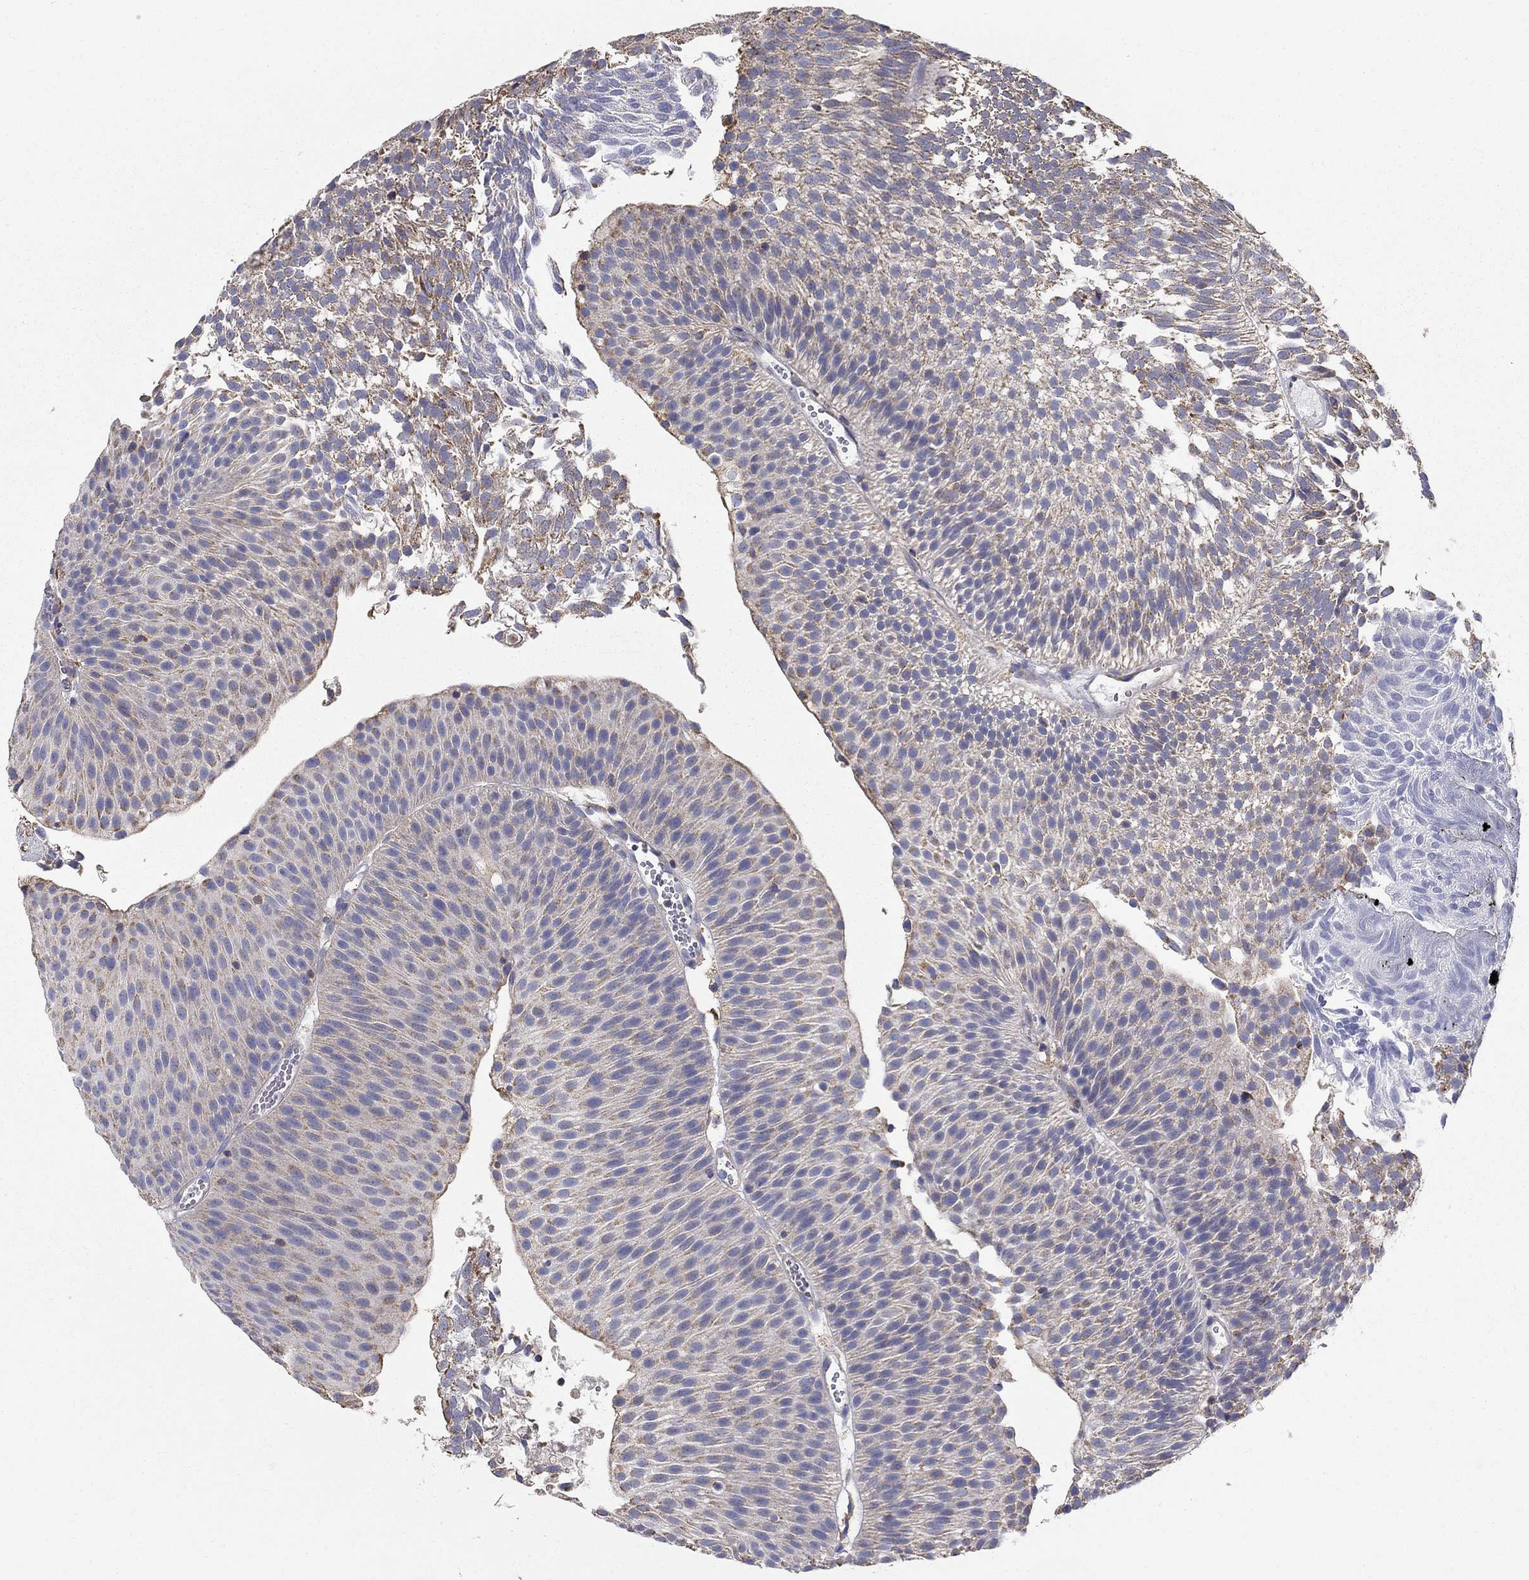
{"staining": {"intensity": "moderate", "quantity": "<25%", "location": "cytoplasmic/membranous"}, "tissue": "urothelial cancer", "cell_type": "Tumor cells", "image_type": "cancer", "snomed": [{"axis": "morphology", "description": "Urothelial carcinoma, Low grade"}, {"axis": "topography", "description": "Urinary bladder"}], "caption": "Protein expression analysis of urothelial cancer displays moderate cytoplasmic/membranous positivity in approximately <25% of tumor cells.", "gene": "NME5", "patient": {"sex": "male", "age": 65}}